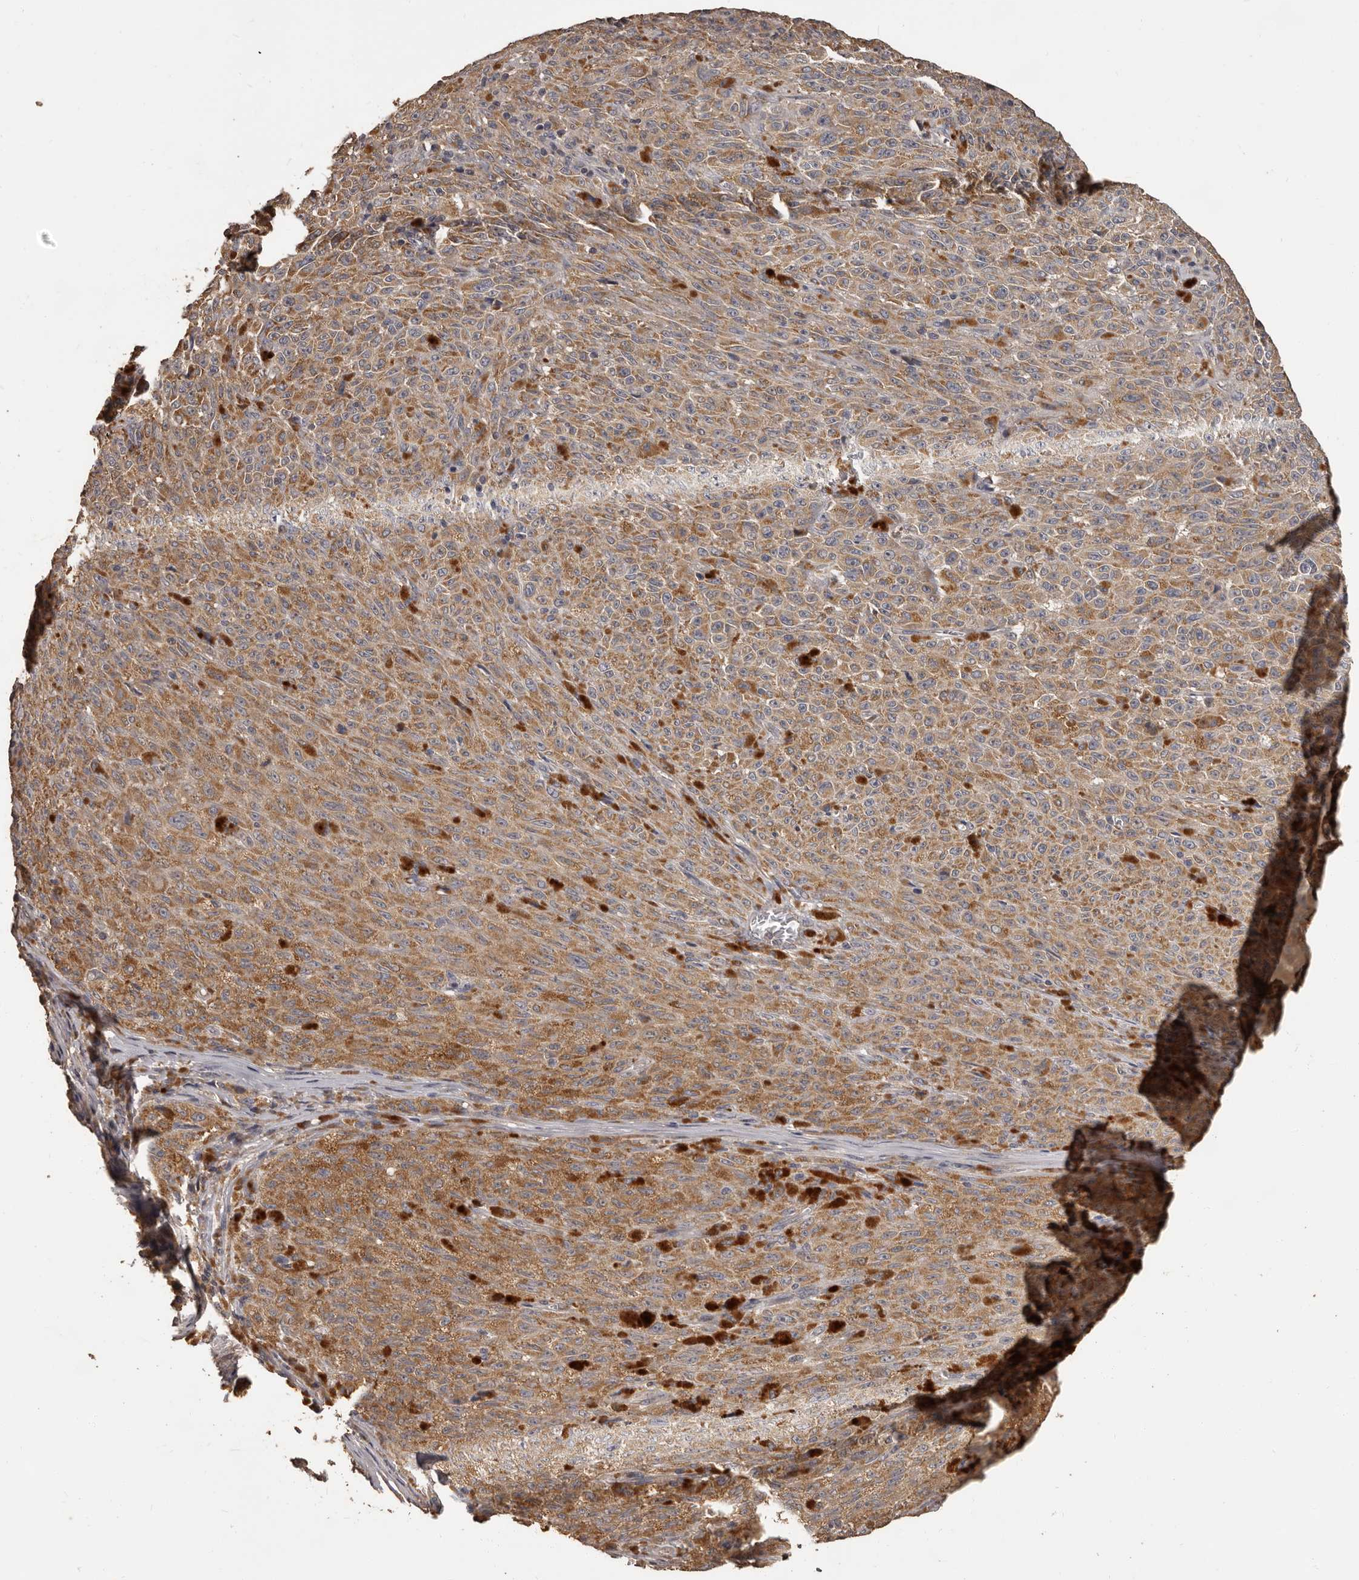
{"staining": {"intensity": "moderate", "quantity": ">75%", "location": "cytoplasmic/membranous"}, "tissue": "melanoma", "cell_type": "Tumor cells", "image_type": "cancer", "snomed": [{"axis": "morphology", "description": "Malignant melanoma, NOS"}, {"axis": "topography", "description": "Skin"}], "caption": "Moderate cytoplasmic/membranous expression for a protein is identified in about >75% of tumor cells of melanoma using IHC.", "gene": "MGAT5", "patient": {"sex": "female", "age": 82}}